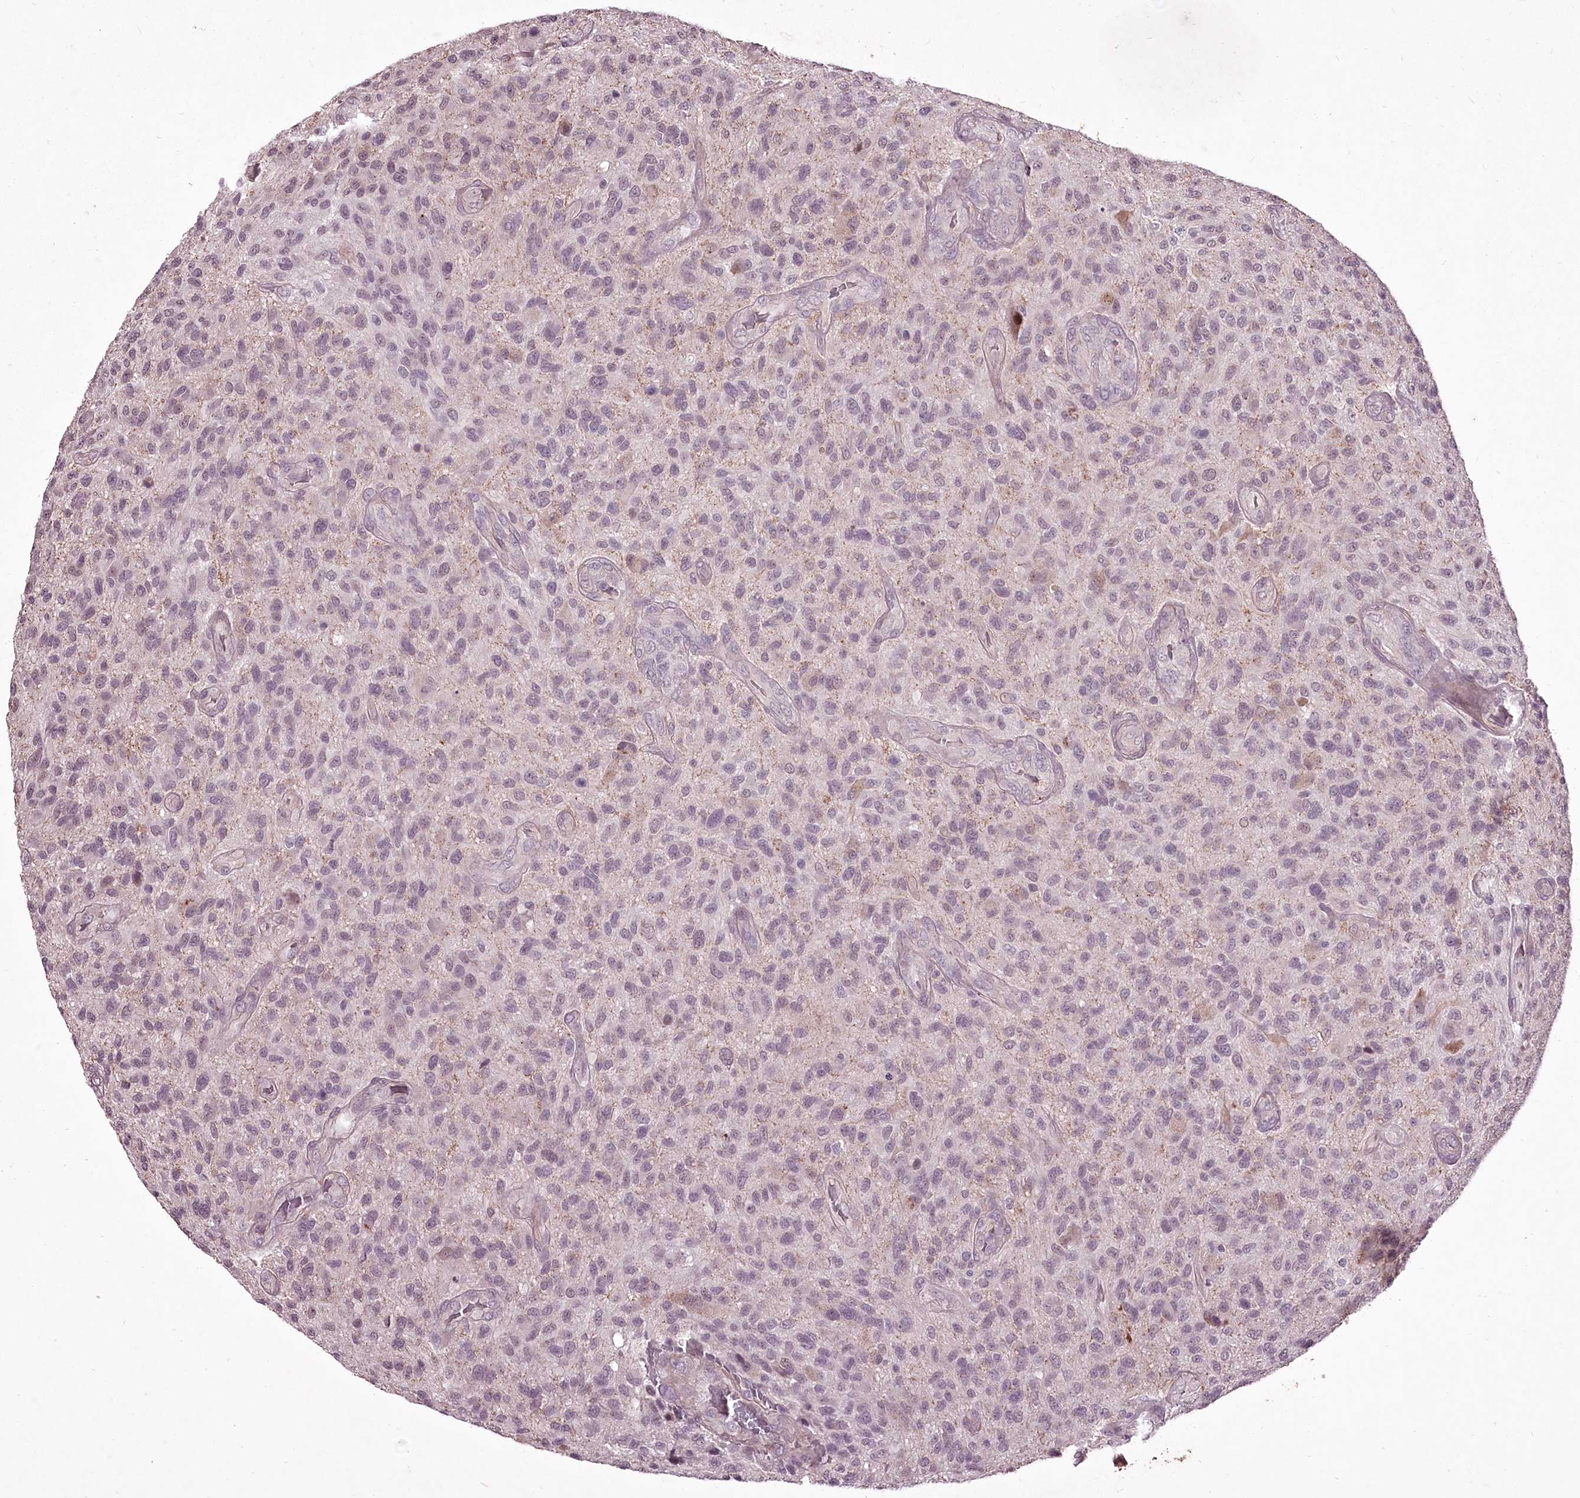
{"staining": {"intensity": "negative", "quantity": "none", "location": "none"}, "tissue": "glioma", "cell_type": "Tumor cells", "image_type": "cancer", "snomed": [{"axis": "morphology", "description": "Glioma, malignant, High grade"}, {"axis": "topography", "description": "Brain"}], "caption": "Immunohistochemistry histopathology image of glioma stained for a protein (brown), which displays no expression in tumor cells.", "gene": "ADRA1D", "patient": {"sex": "male", "age": 47}}